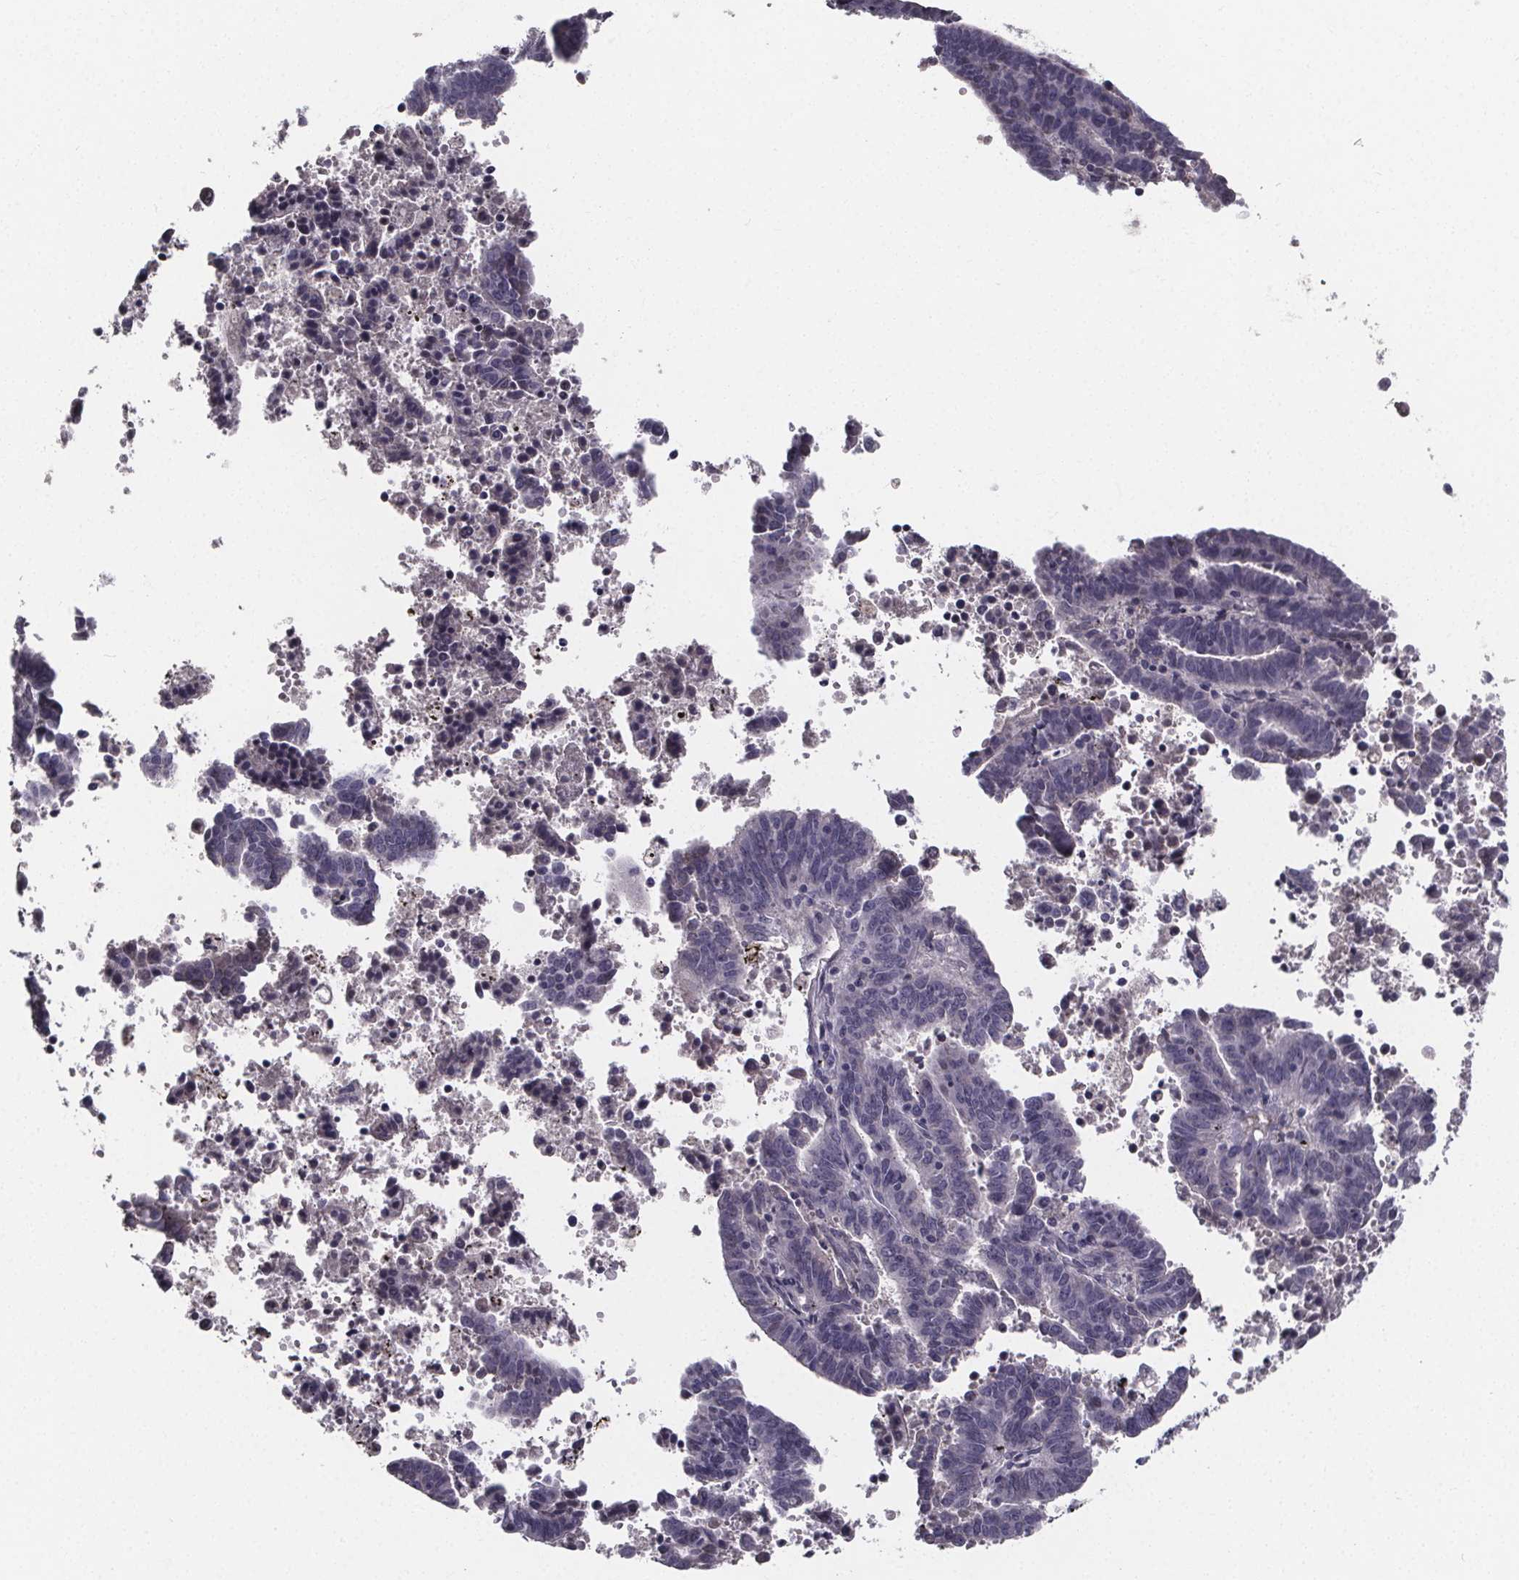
{"staining": {"intensity": "negative", "quantity": "none", "location": "none"}, "tissue": "endometrial cancer", "cell_type": "Tumor cells", "image_type": "cancer", "snomed": [{"axis": "morphology", "description": "Adenocarcinoma, NOS"}, {"axis": "topography", "description": "Uterus"}], "caption": "There is no significant positivity in tumor cells of endometrial adenocarcinoma.", "gene": "AGT", "patient": {"sex": "female", "age": 83}}